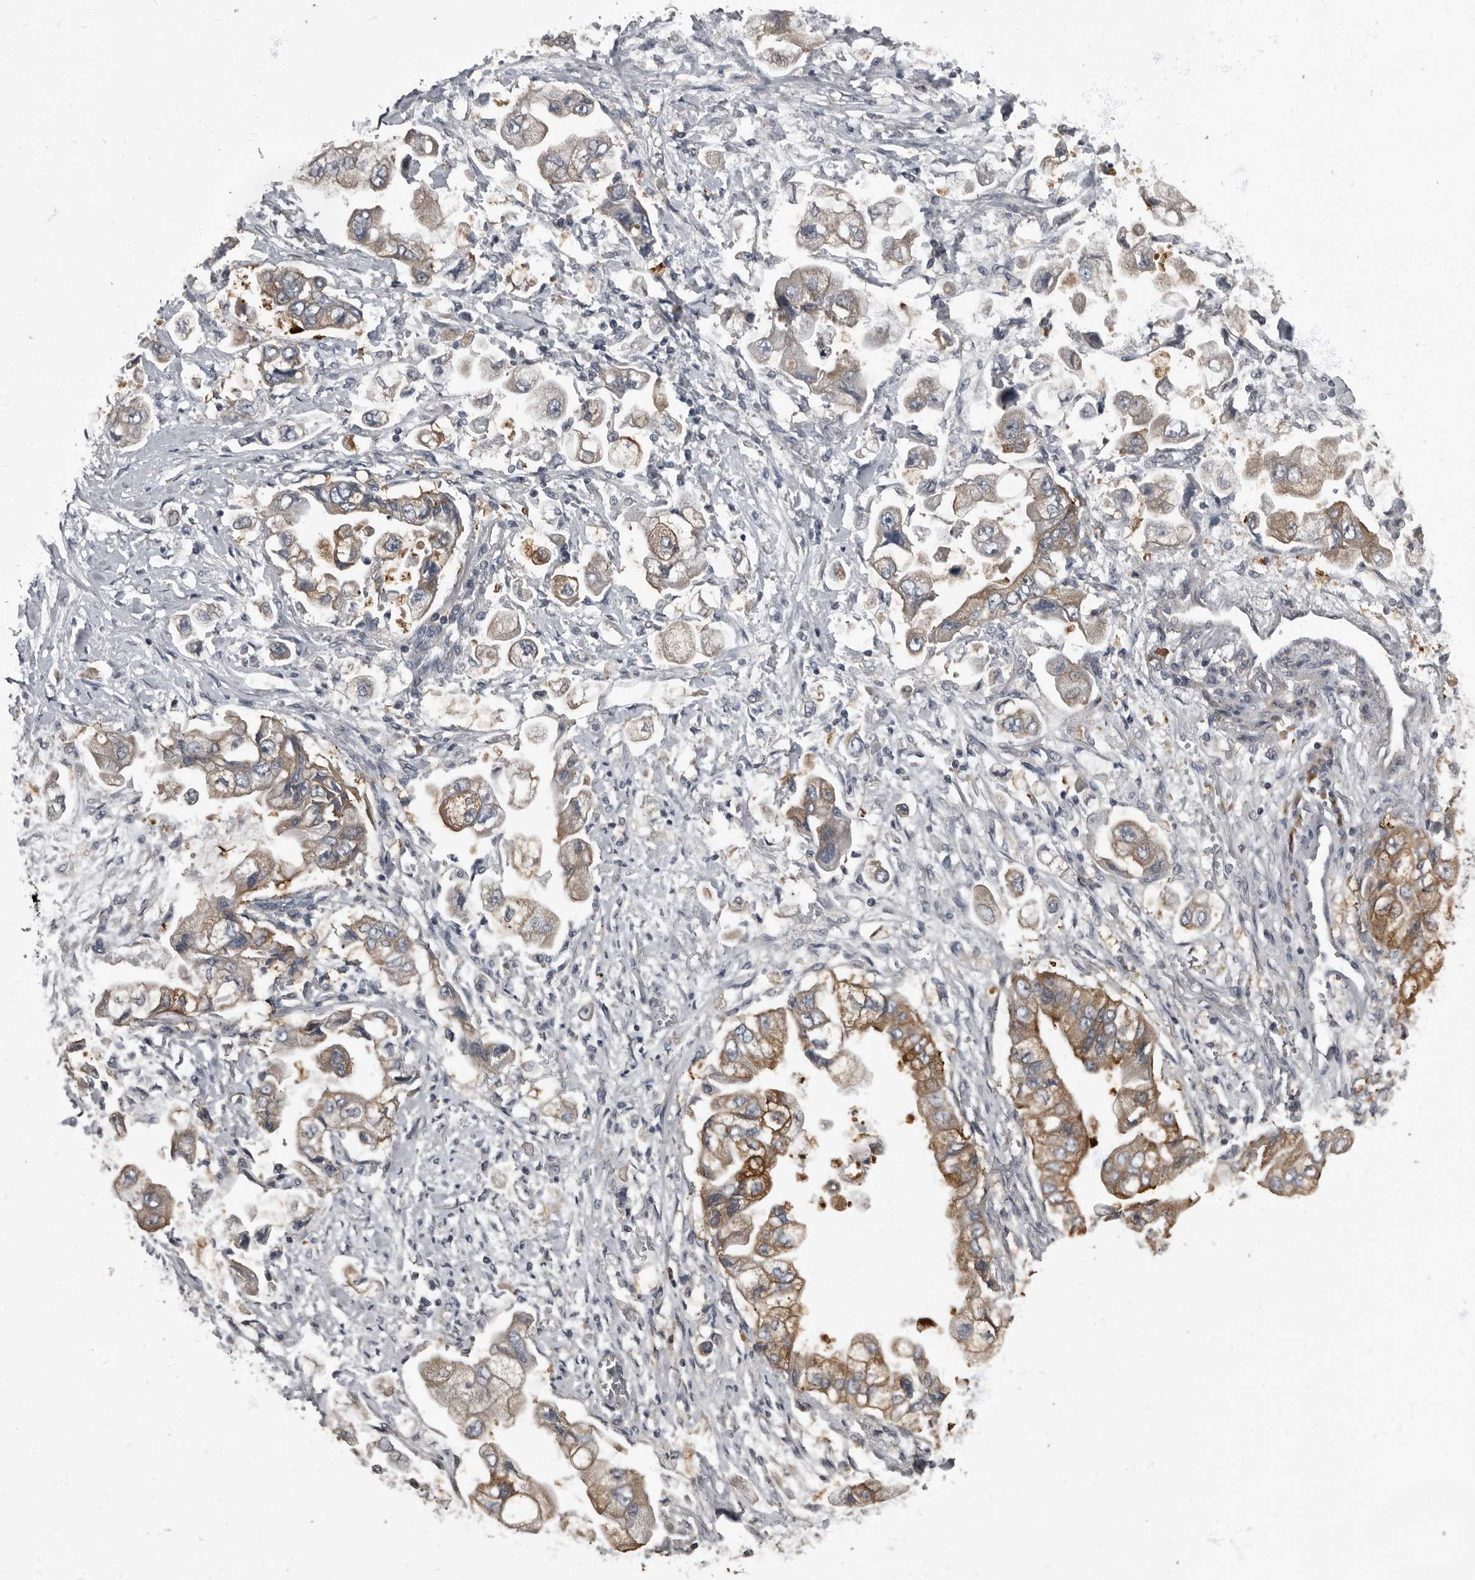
{"staining": {"intensity": "moderate", "quantity": ">75%", "location": "cytoplasmic/membranous"}, "tissue": "stomach cancer", "cell_type": "Tumor cells", "image_type": "cancer", "snomed": [{"axis": "morphology", "description": "Adenocarcinoma, NOS"}, {"axis": "topography", "description": "Stomach"}], "caption": "Stomach adenocarcinoma stained with a brown dye shows moderate cytoplasmic/membranous positive expression in approximately >75% of tumor cells.", "gene": "TPD52L1", "patient": {"sex": "male", "age": 62}}